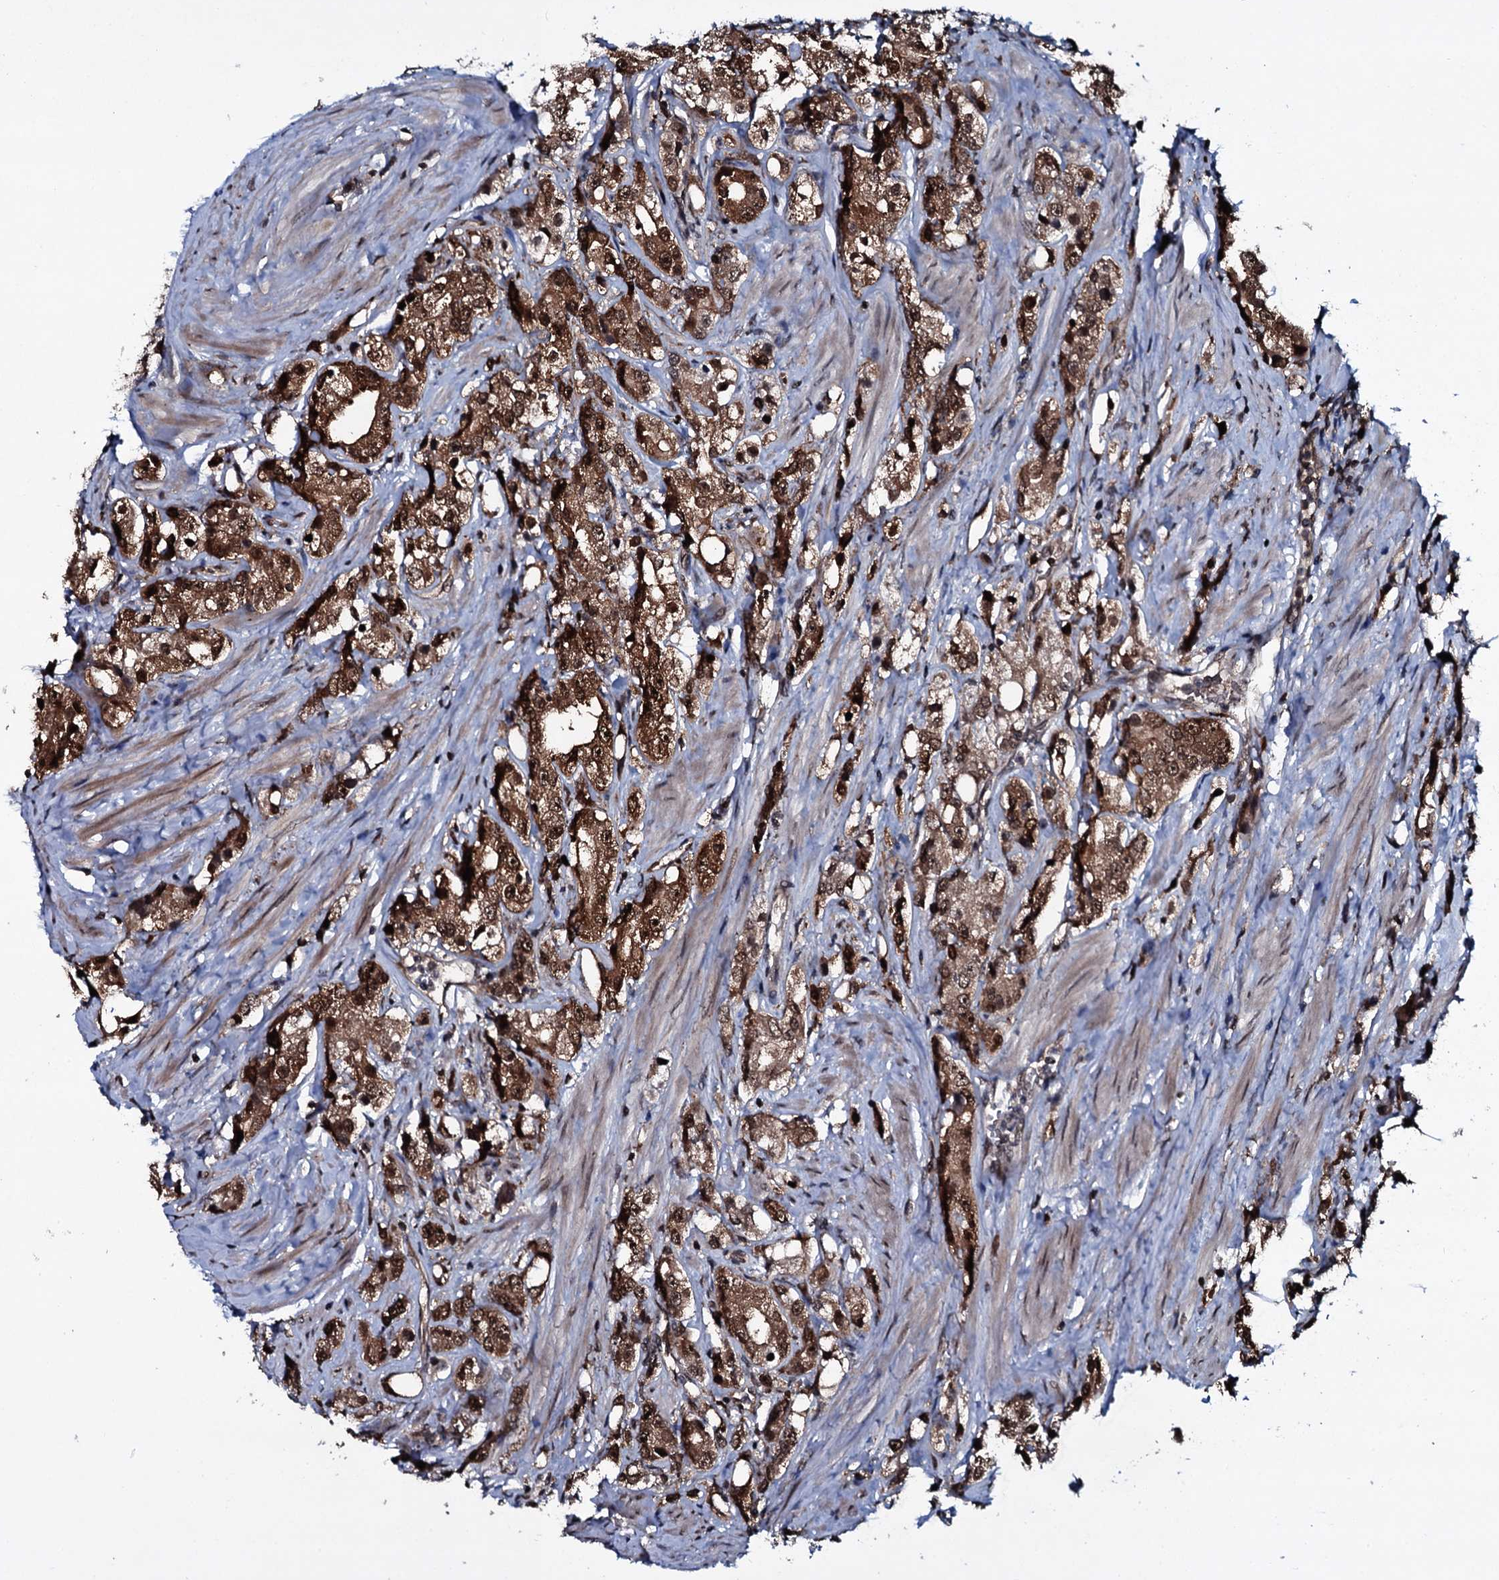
{"staining": {"intensity": "strong", "quantity": ">75%", "location": "cytoplasmic/membranous,nuclear"}, "tissue": "prostate cancer", "cell_type": "Tumor cells", "image_type": "cancer", "snomed": [{"axis": "morphology", "description": "Adenocarcinoma, NOS"}, {"axis": "topography", "description": "Prostate"}], "caption": "This photomicrograph reveals IHC staining of prostate cancer, with high strong cytoplasmic/membranous and nuclear staining in about >75% of tumor cells.", "gene": "HDDC3", "patient": {"sex": "male", "age": 79}}